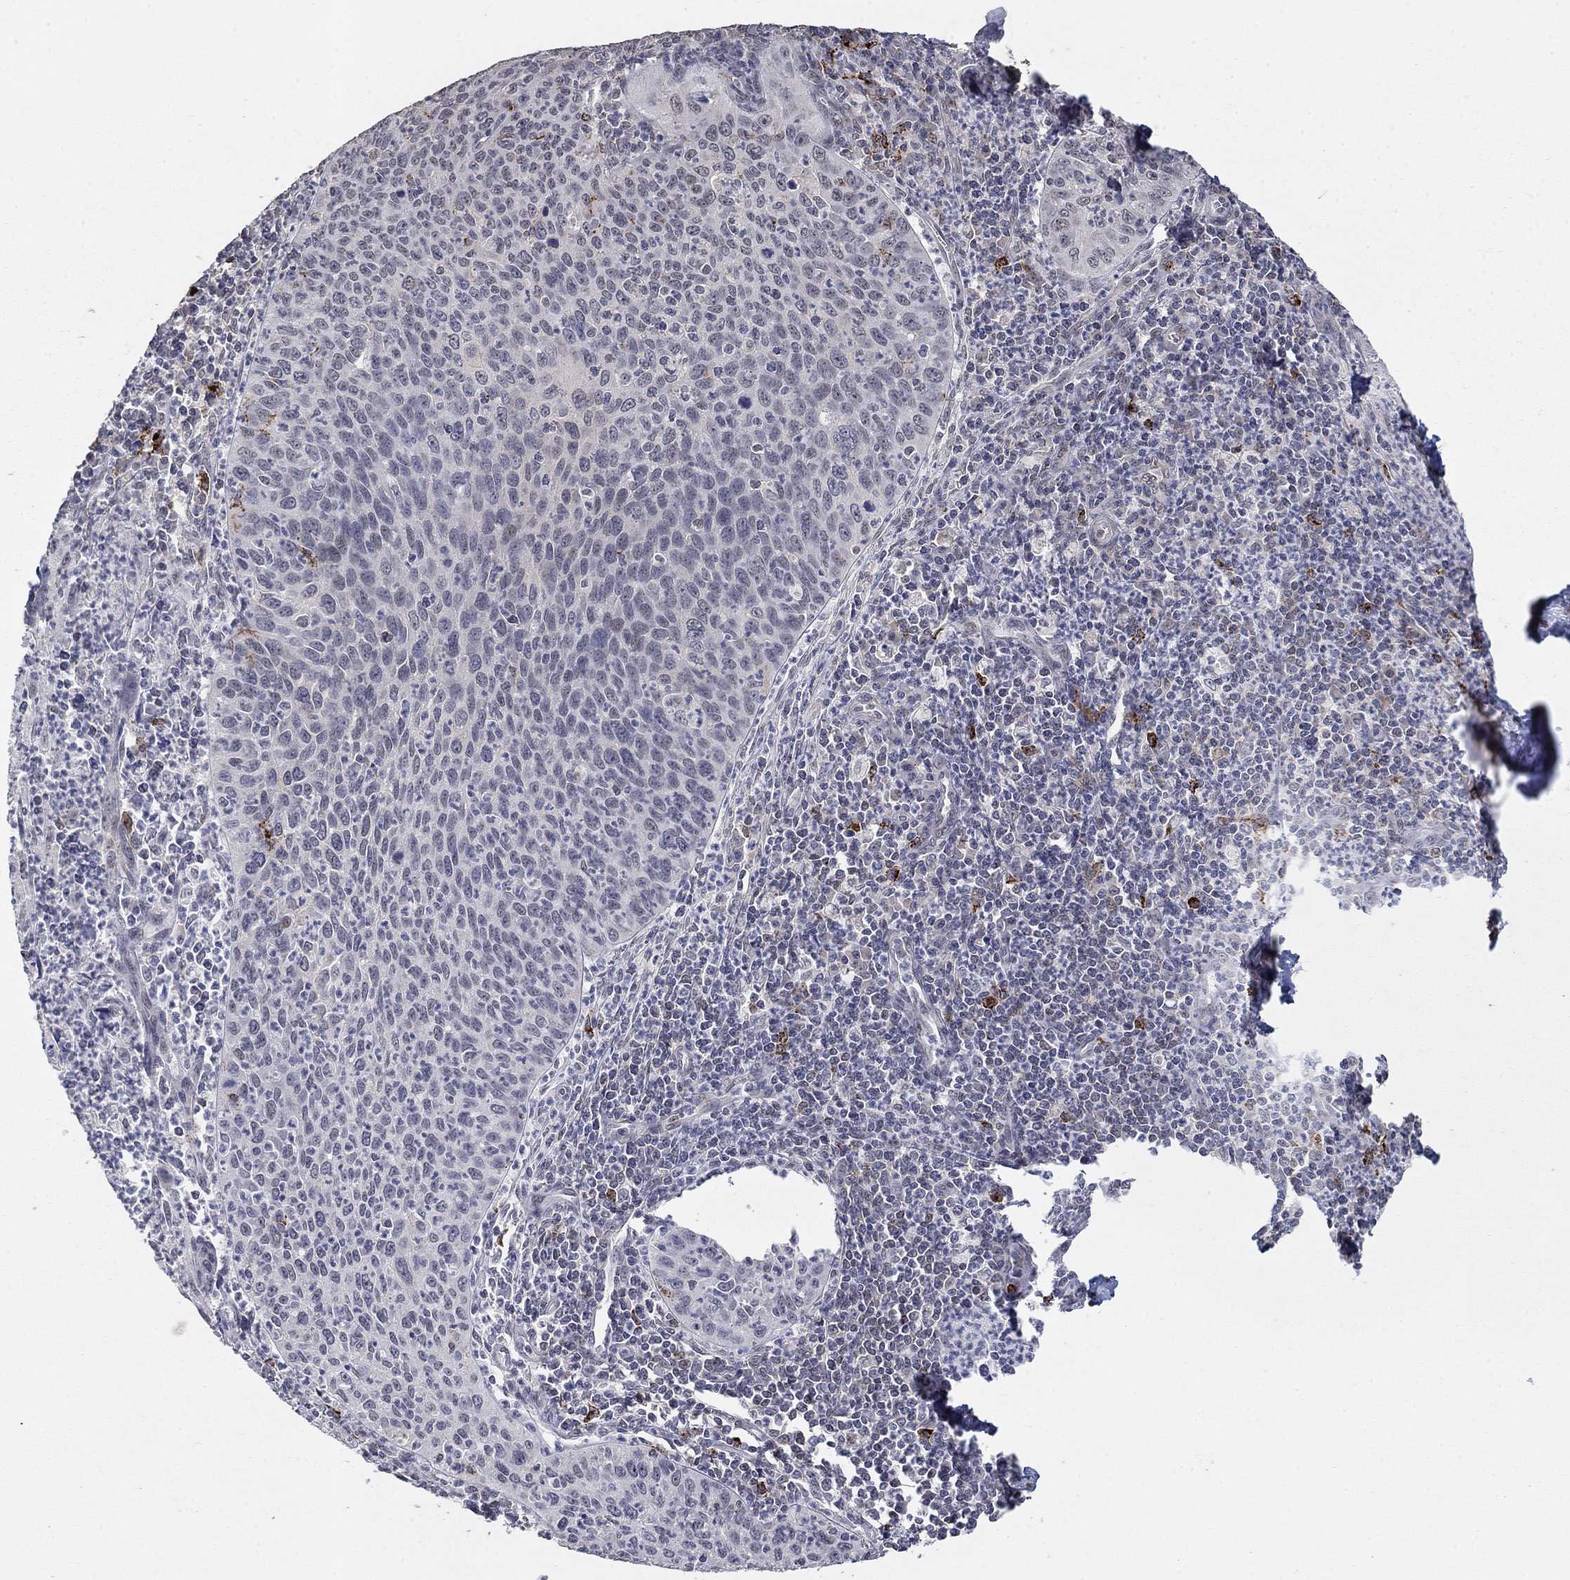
{"staining": {"intensity": "negative", "quantity": "none", "location": "none"}, "tissue": "cervical cancer", "cell_type": "Tumor cells", "image_type": "cancer", "snomed": [{"axis": "morphology", "description": "Squamous cell carcinoma, NOS"}, {"axis": "topography", "description": "Cervix"}], "caption": "IHC micrograph of human cervical cancer (squamous cell carcinoma) stained for a protein (brown), which shows no positivity in tumor cells.", "gene": "GRIA3", "patient": {"sex": "female", "age": 26}}